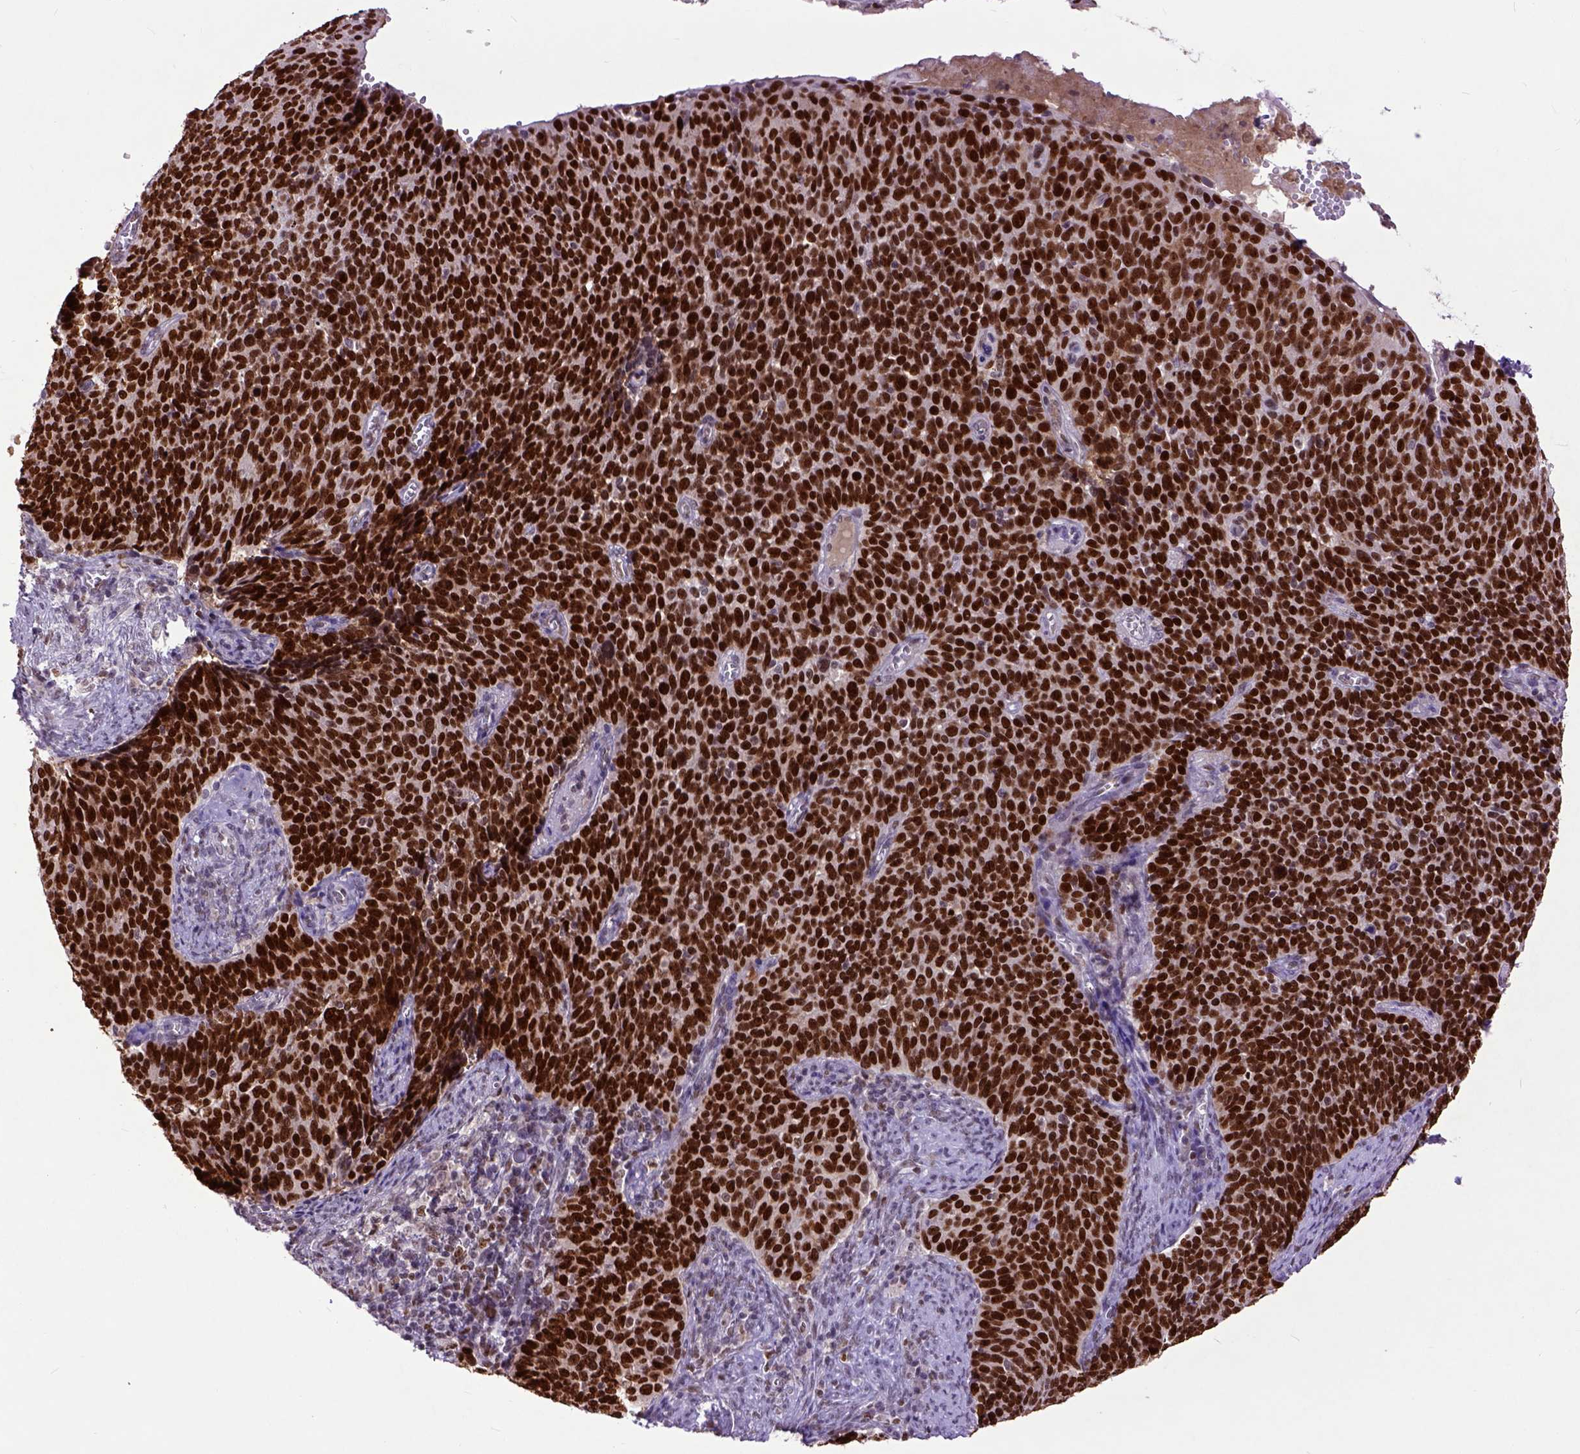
{"staining": {"intensity": "strong", "quantity": ">75%", "location": "nuclear"}, "tissue": "cervical cancer", "cell_type": "Tumor cells", "image_type": "cancer", "snomed": [{"axis": "morphology", "description": "Normal tissue, NOS"}, {"axis": "morphology", "description": "Squamous cell carcinoma, NOS"}, {"axis": "topography", "description": "Cervix"}], "caption": "This is a histology image of IHC staining of squamous cell carcinoma (cervical), which shows strong expression in the nuclear of tumor cells.", "gene": "RCC2", "patient": {"sex": "female", "age": 39}}